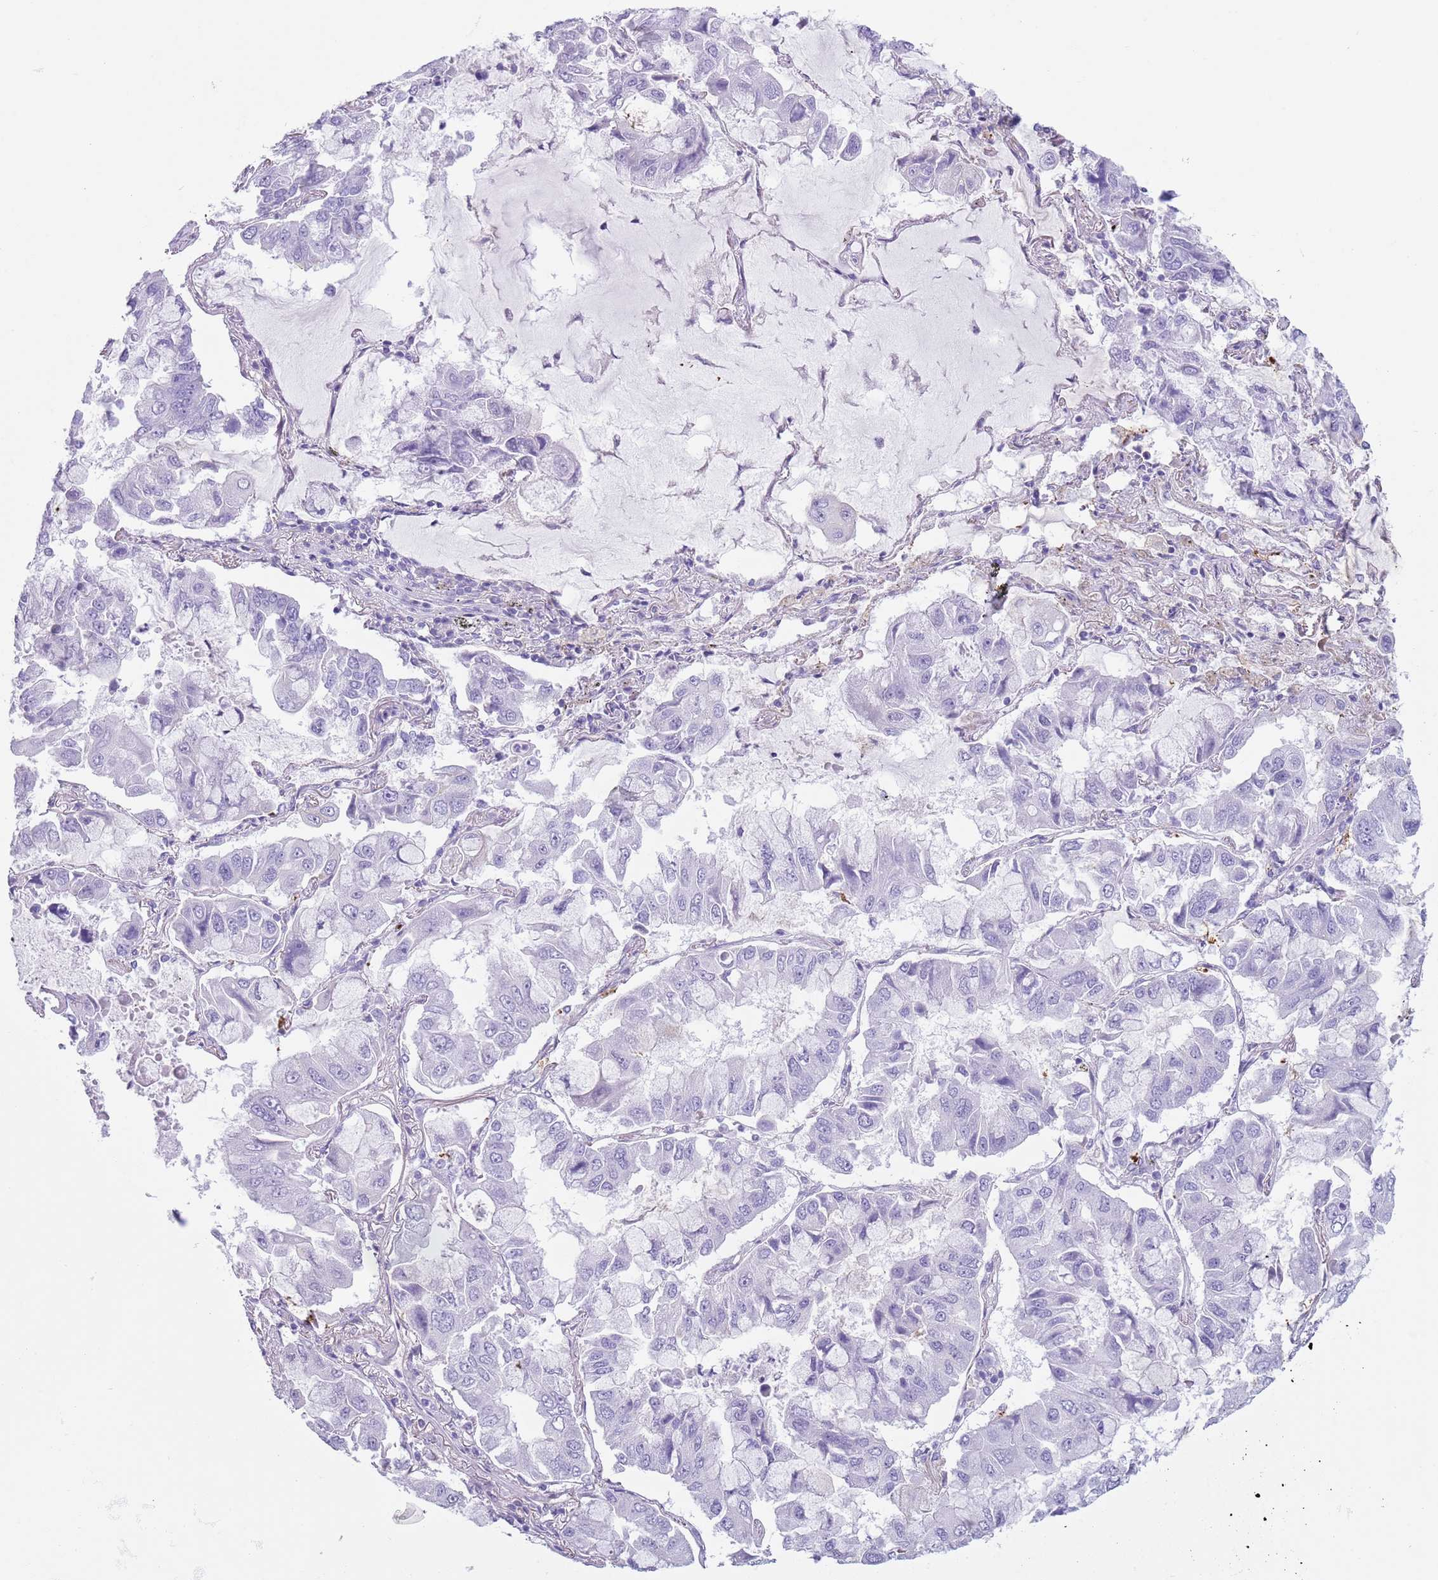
{"staining": {"intensity": "negative", "quantity": "none", "location": "none"}, "tissue": "lung cancer", "cell_type": "Tumor cells", "image_type": "cancer", "snomed": [{"axis": "morphology", "description": "Adenocarcinoma, NOS"}, {"axis": "topography", "description": "Lung"}], "caption": "This is an immunohistochemistry (IHC) histopathology image of lung cancer. There is no positivity in tumor cells.", "gene": "RBP3", "patient": {"sex": "male", "age": 64}}